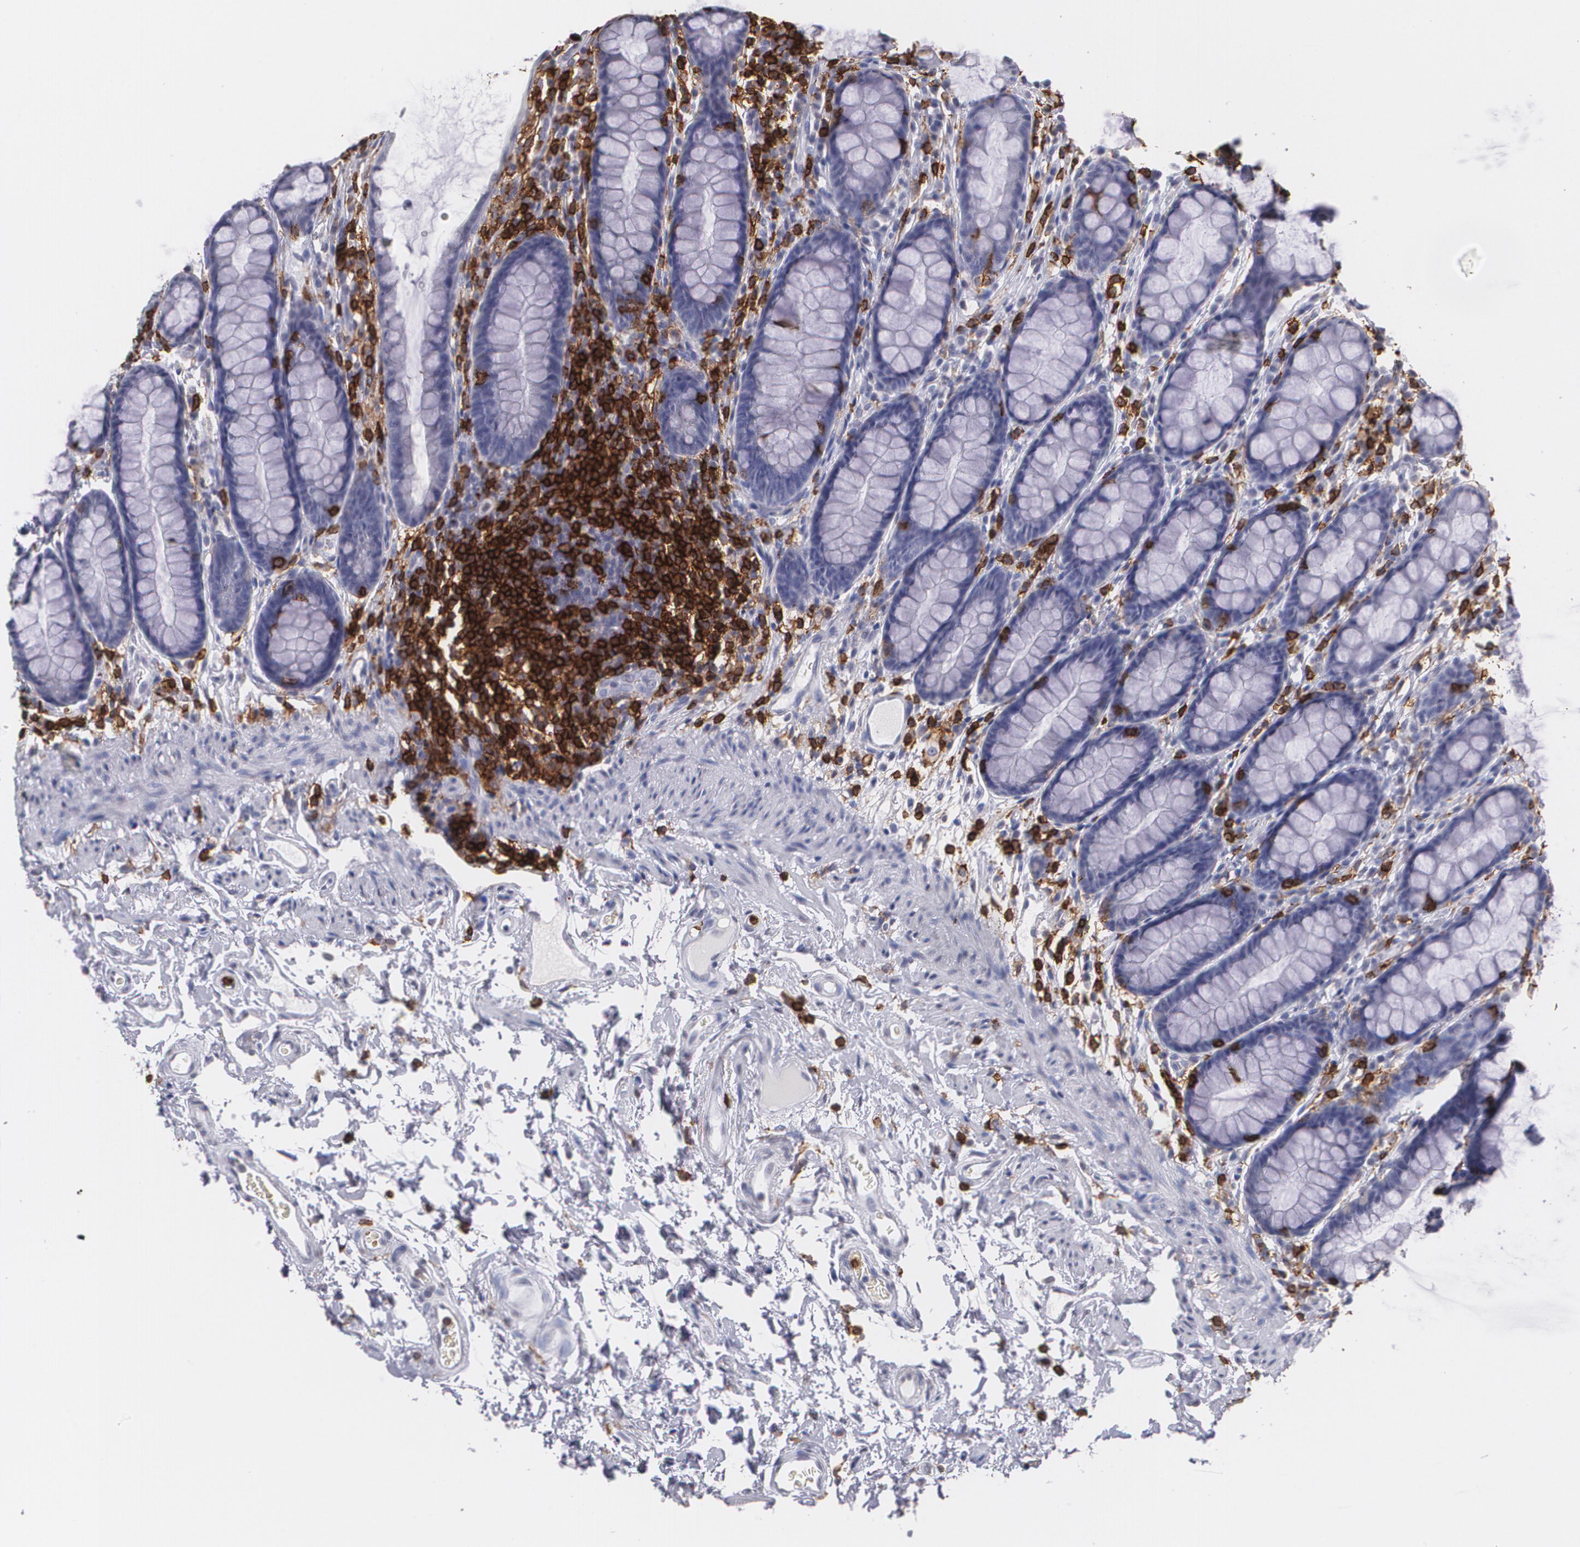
{"staining": {"intensity": "negative", "quantity": "none", "location": "none"}, "tissue": "rectum", "cell_type": "Glandular cells", "image_type": "normal", "snomed": [{"axis": "morphology", "description": "Normal tissue, NOS"}, {"axis": "topography", "description": "Rectum"}], "caption": "Unremarkable rectum was stained to show a protein in brown. There is no significant positivity in glandular cells.", "gene": "PTPRC", "patient": {"sex": "male", "age": 92}}